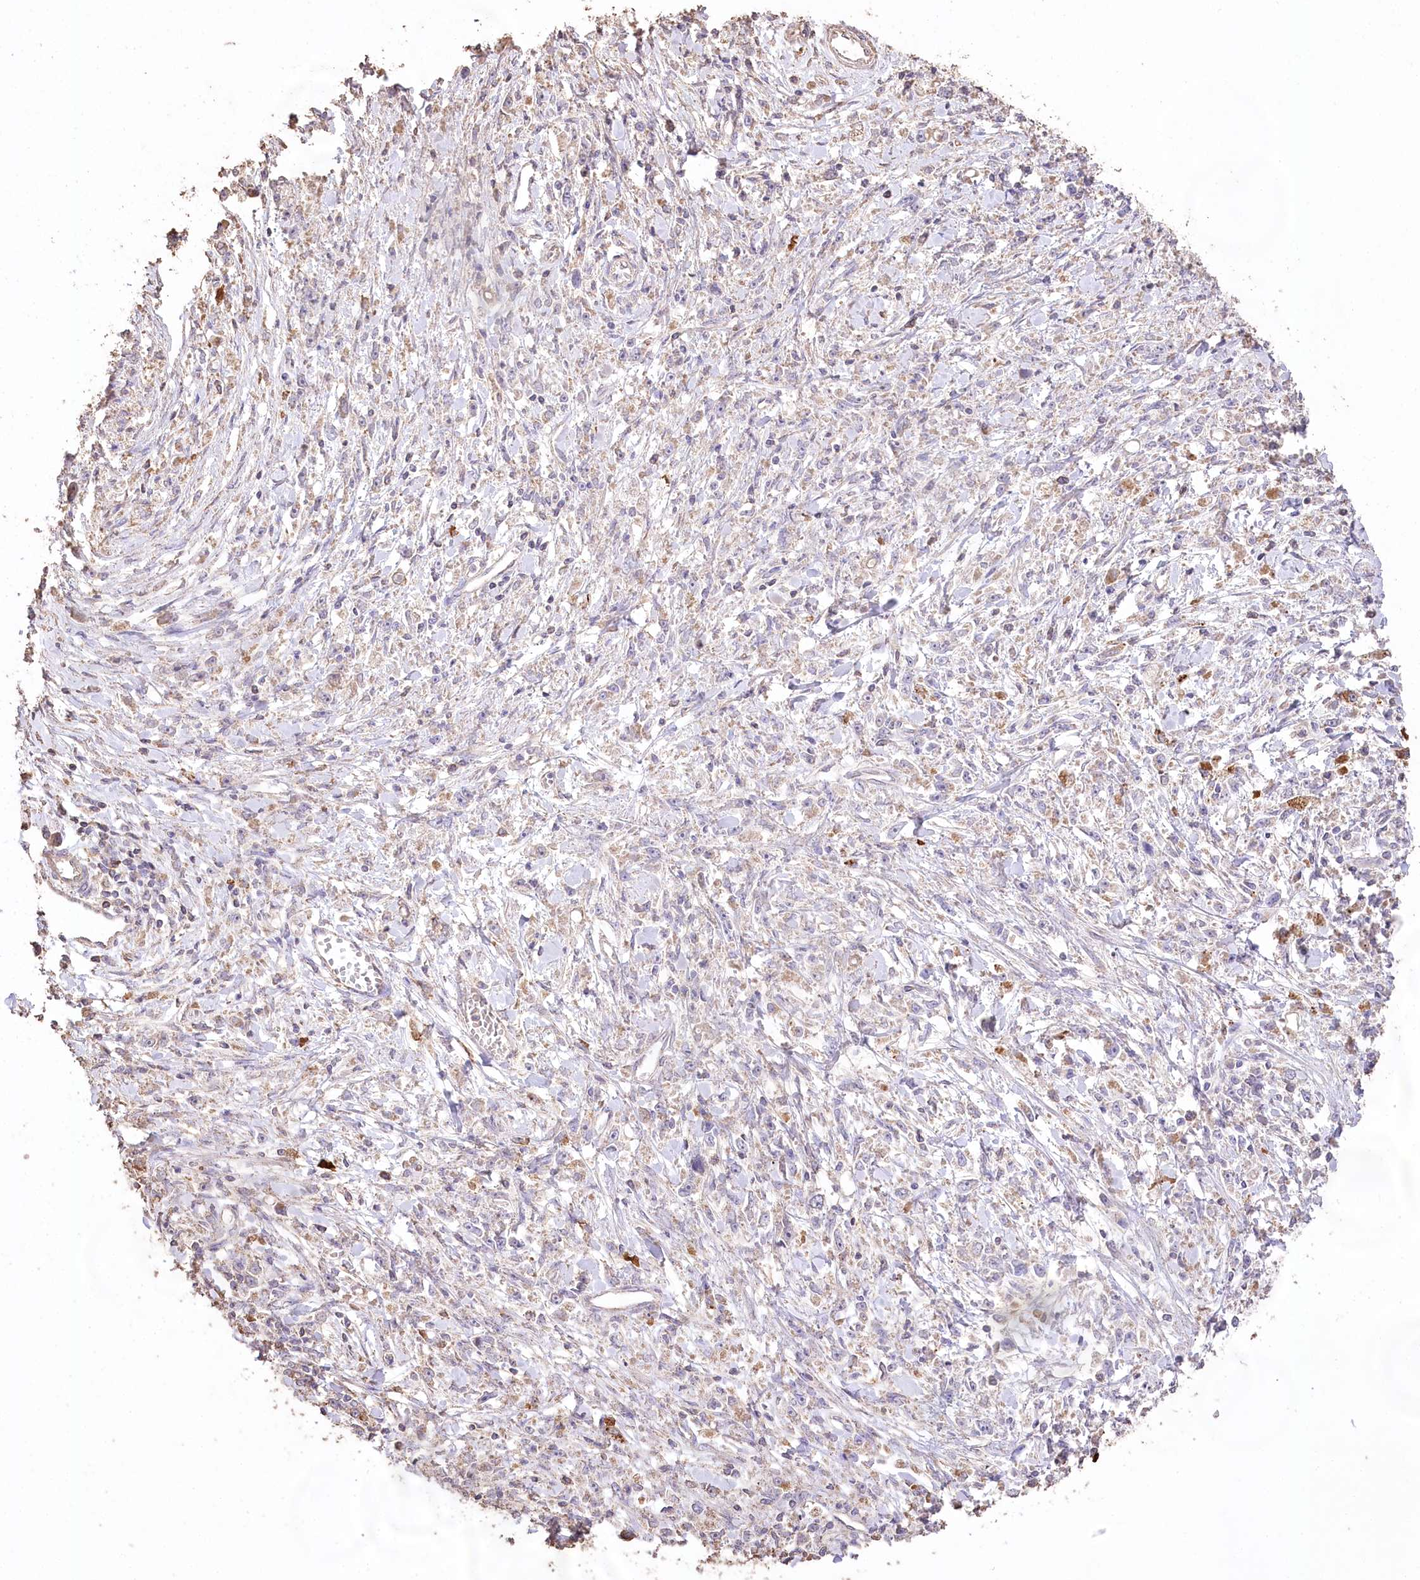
{"staining": {"intensity": "negative", "quantity": "none", "location": "none"}, "tissue": "stomach cancer", "cell_type": "Tumor cells", "image_type": "cancer", "snomed": [{"axis": "morphology", "description": "Adenocarcinoma, NOS"}, {"axis": "topography", "description": "Stomach"}], "caption": "This photomicrograph is of stomach adenocarcinoma stained with immunohistochemistry (IHC) to label a protein in brown with the nuclei are counter-stained blue. There is no positivity in tumor cells.", "gene": "IREB2", "patient": {"sex": "female", "age": 59}}